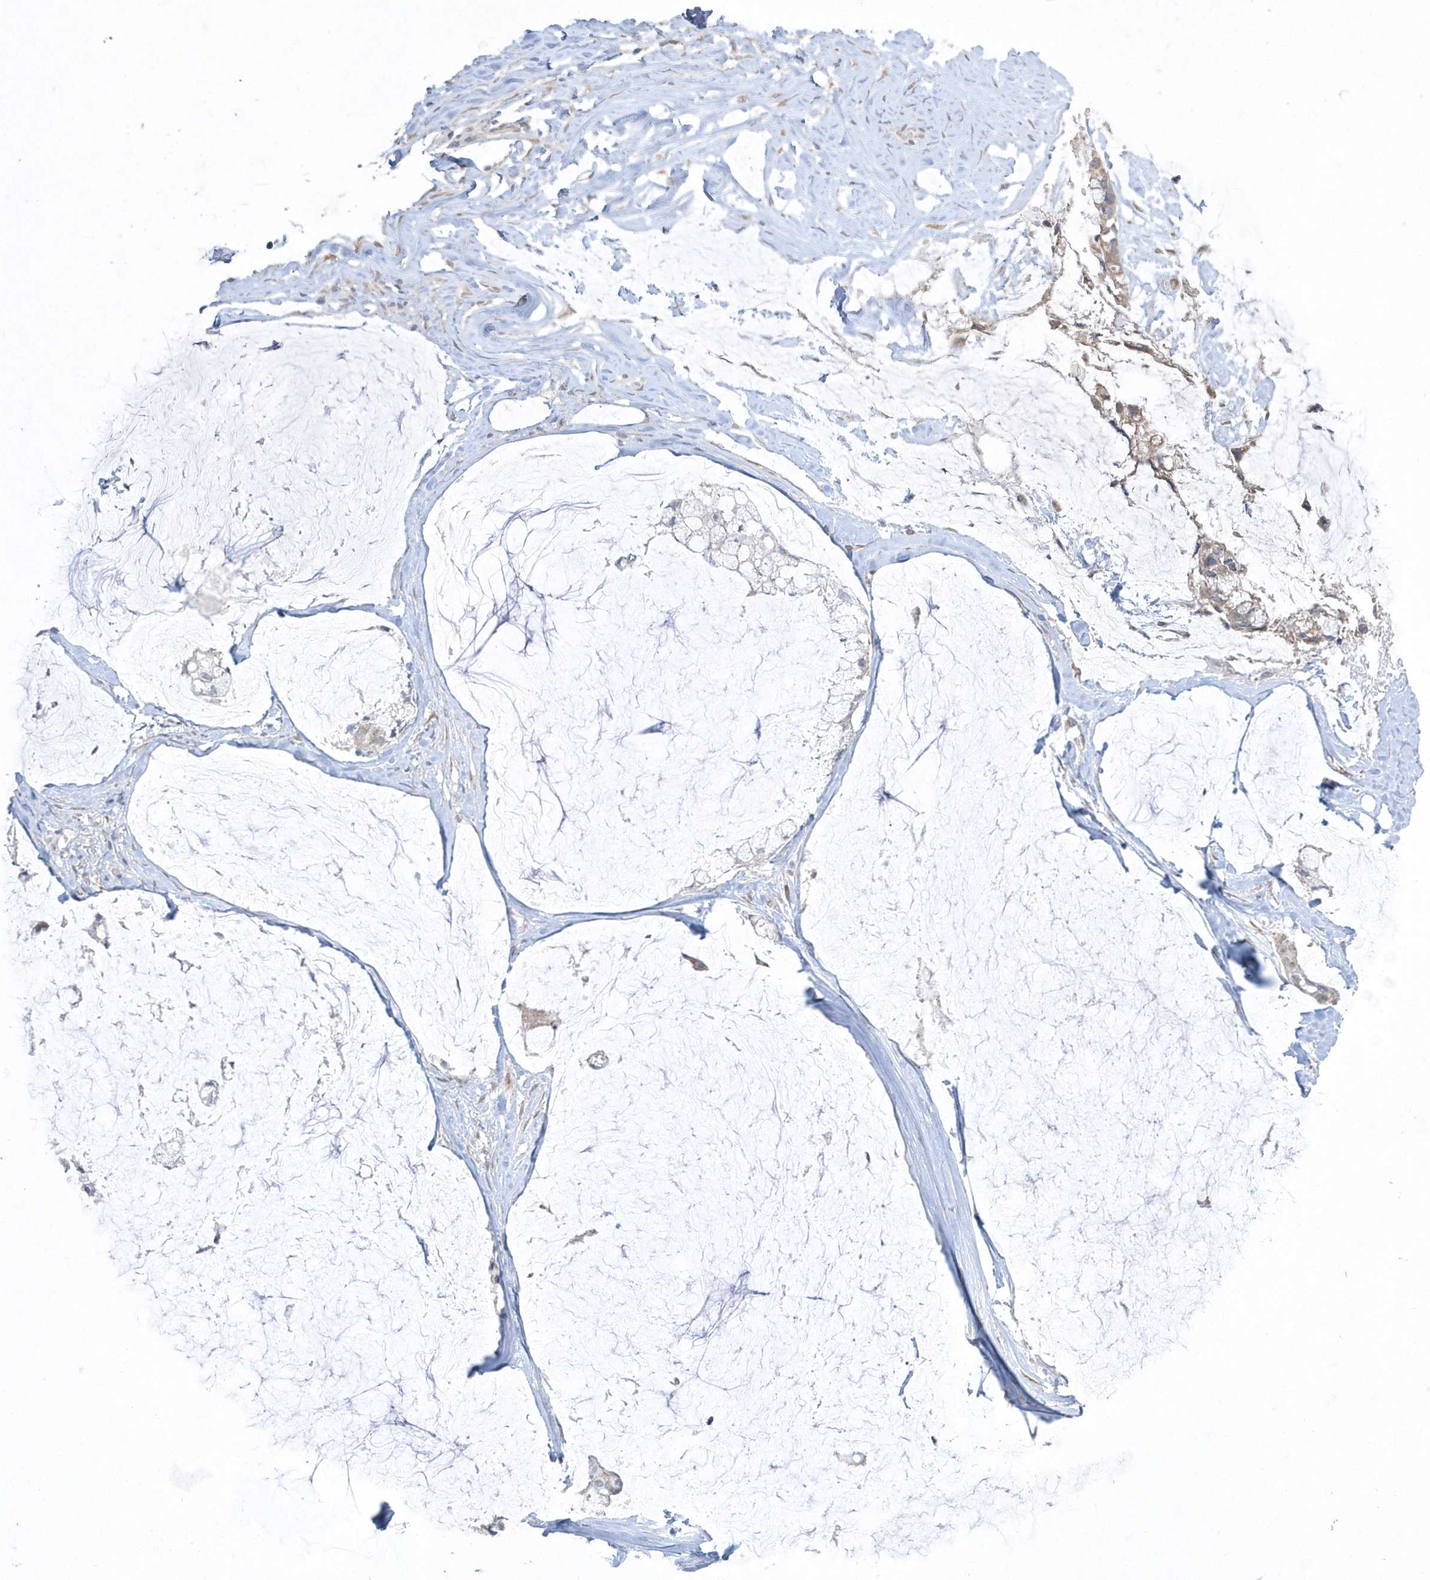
{"staining": {"intensity": "negative", "quantity": "none", "location": "none"}, "tissue": "ovarian cancer", "cell_type": "Tumor cells", "image_type": "cancer", "snomed": [{"axis": "morphology", "description": "Cystadenocarcinoma, mucinous, NOS"}, {"axis": "topography", "description": "Ovary"}], "caption": "Immunohistochemical staining of ovarian cancer demonstrates no significant staining in tumor cells.", "gene": "ZC3H12D", "patient": {"sex": "female", "age": 39}}